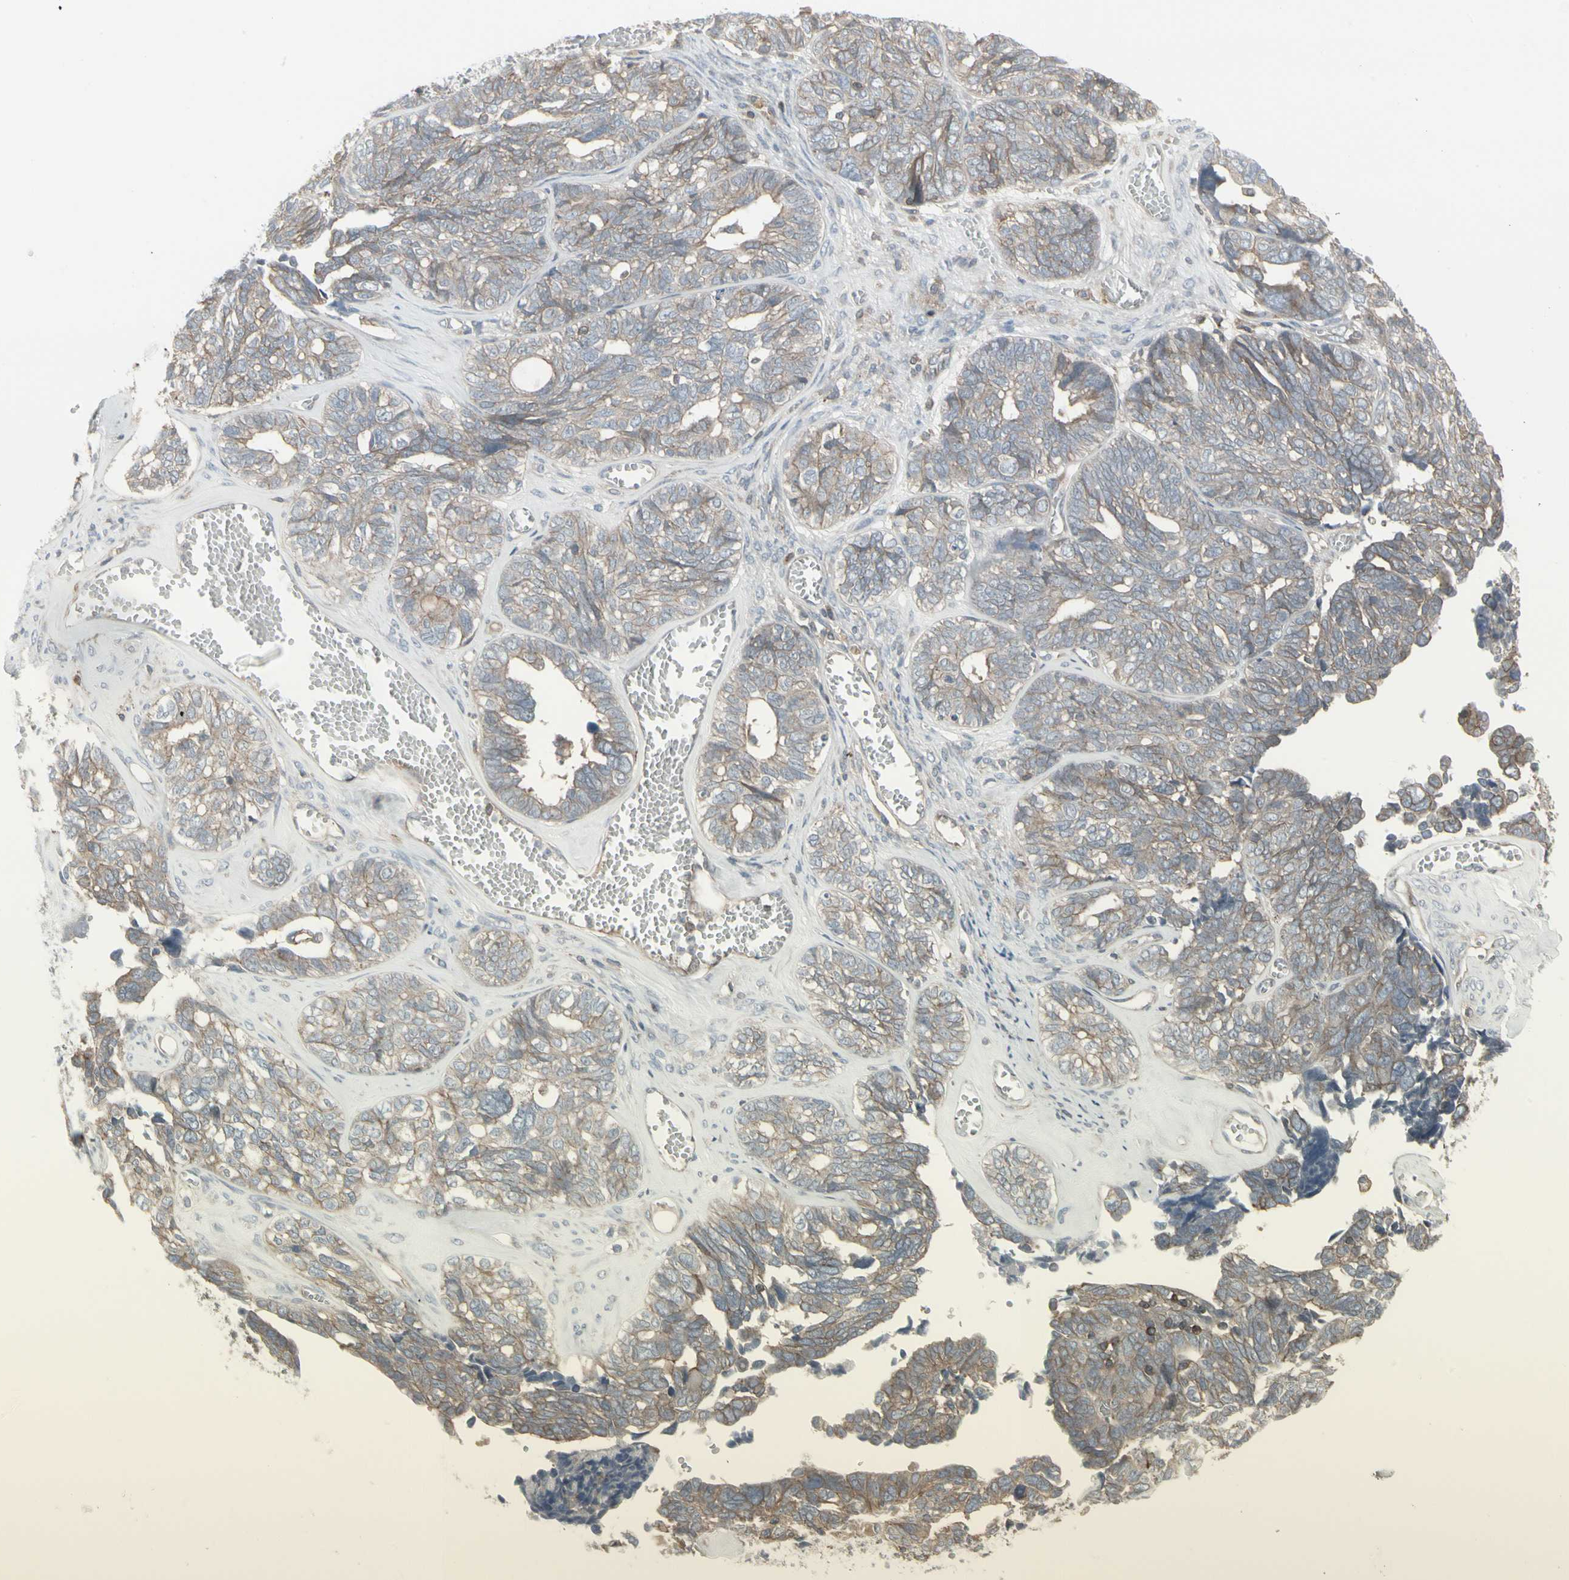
{"staining": {"intensity": "weak", "quantity": ">75%", "location": "cytoplasmic/membranous"}, "tissue": "ovarian cancer", "cell_type": "Tumor cells", "image_type": "cancer", "snomed": [{"axis": "morphology", "description": "Cystadenocarcinoma, serous, NOS"}, {"axis": "topography", "description": "Ovary"}], "caption": "Weak cytoplasmic/membranous expression is appreciated in about >75% of tumor cells in serous cystadenocarcinoma (ovarian).", "gene": "EPS15", "patient": {"sex": "female", "age": 79}}